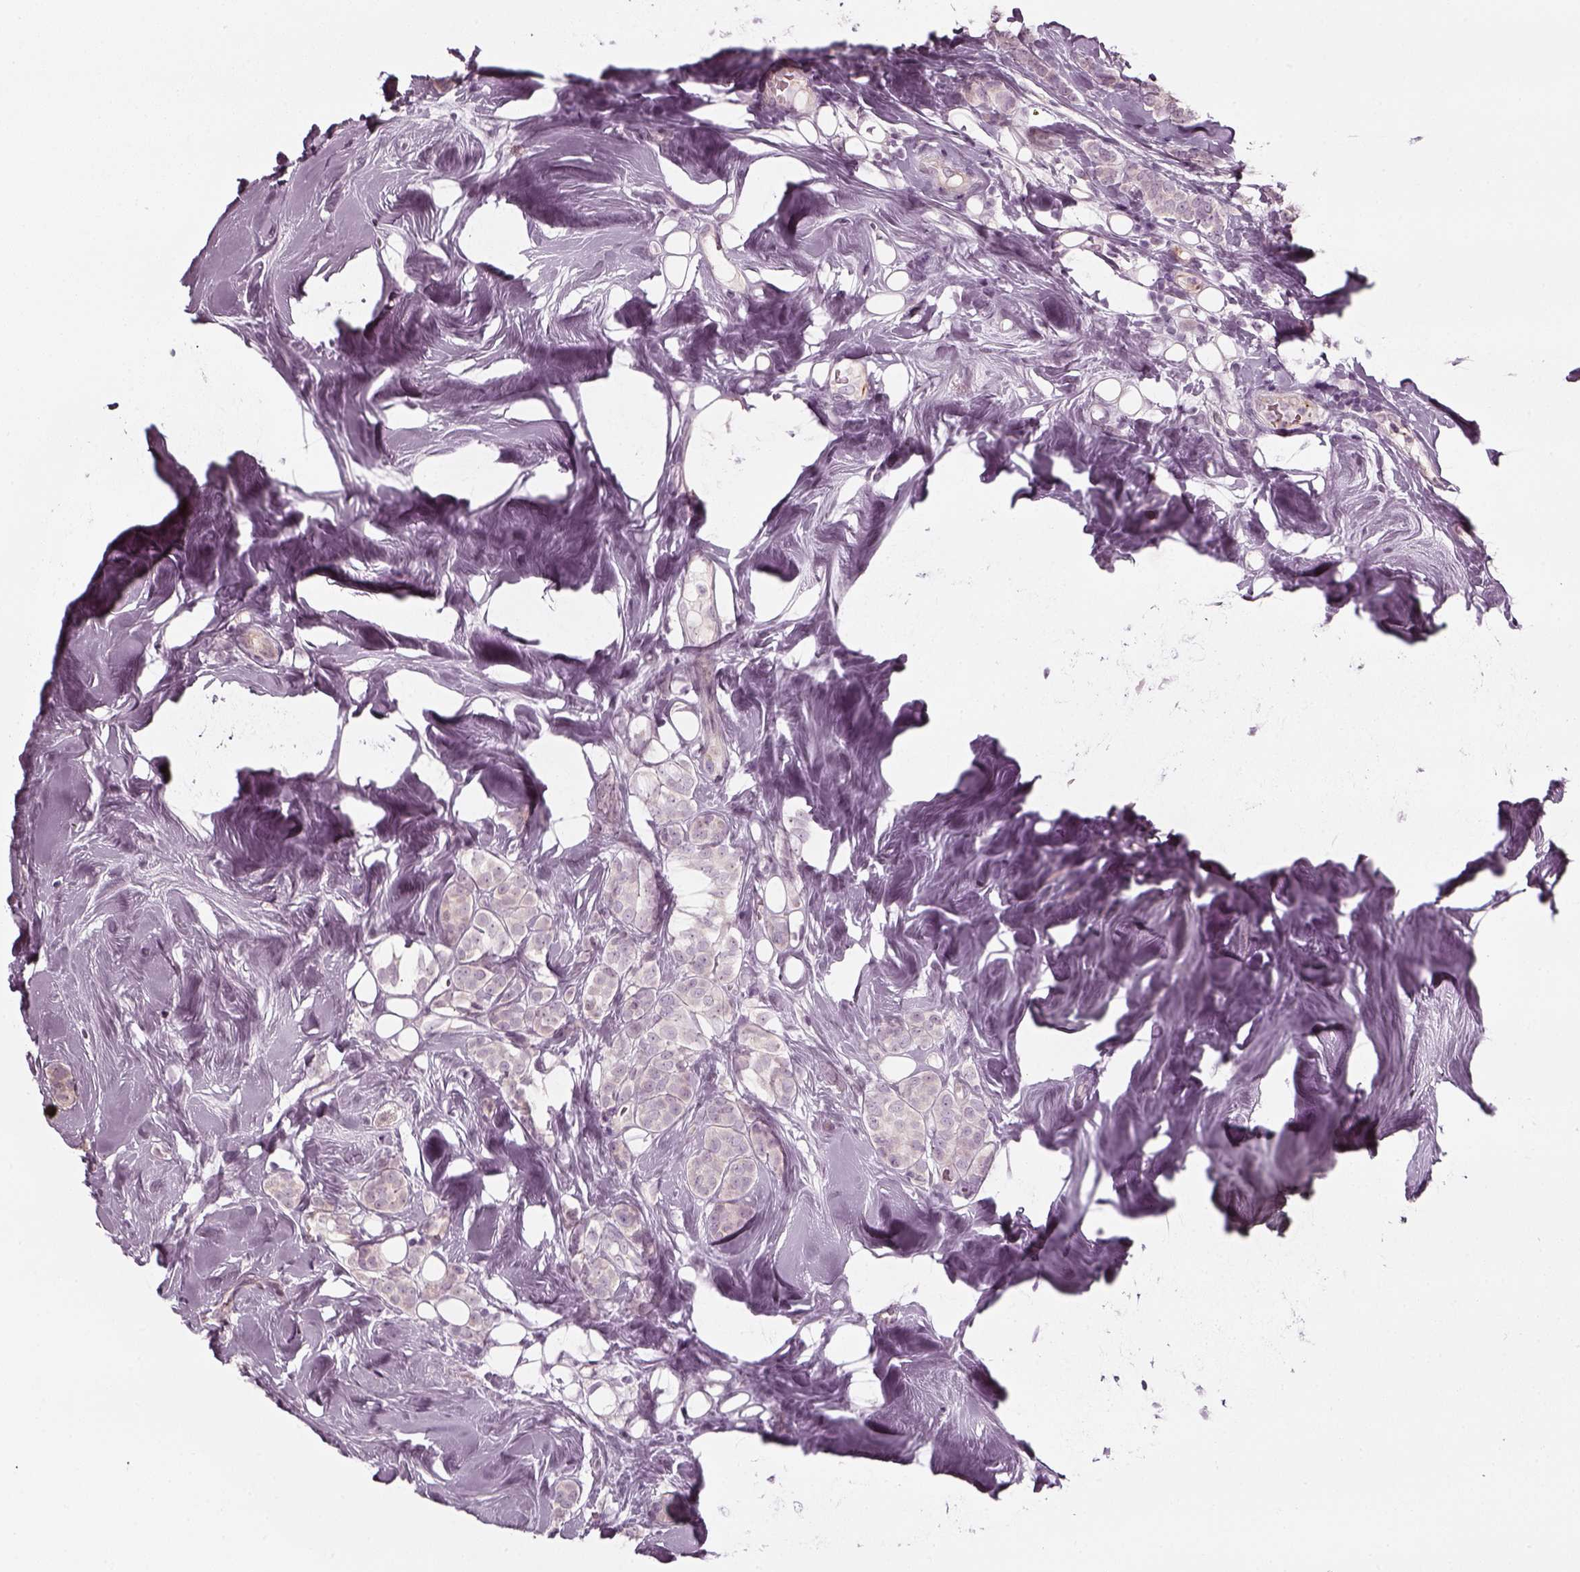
{"staining": {"intensity": "negative", "quantity": "none", "location": "none"}, "tissue": "breast cancer", "cell_type": "Tumor cells", "image_type": "cancer", "snomed": [{"axis": "morphology", "description": "Lobular carcinoma"}, {"axis": "topography", "description": "Breast"}], "caption": "This is a photomicrograph of immunohistochemistry (IHC) staining of lobular carcinoma (breast), which shows no expression in tumor cells. (DAB (3,3'-diaminobenzidine) immunohistochemistry, high magnification).", "gene": "PNMT", "patient": {"sex": "female", "age": 49}}